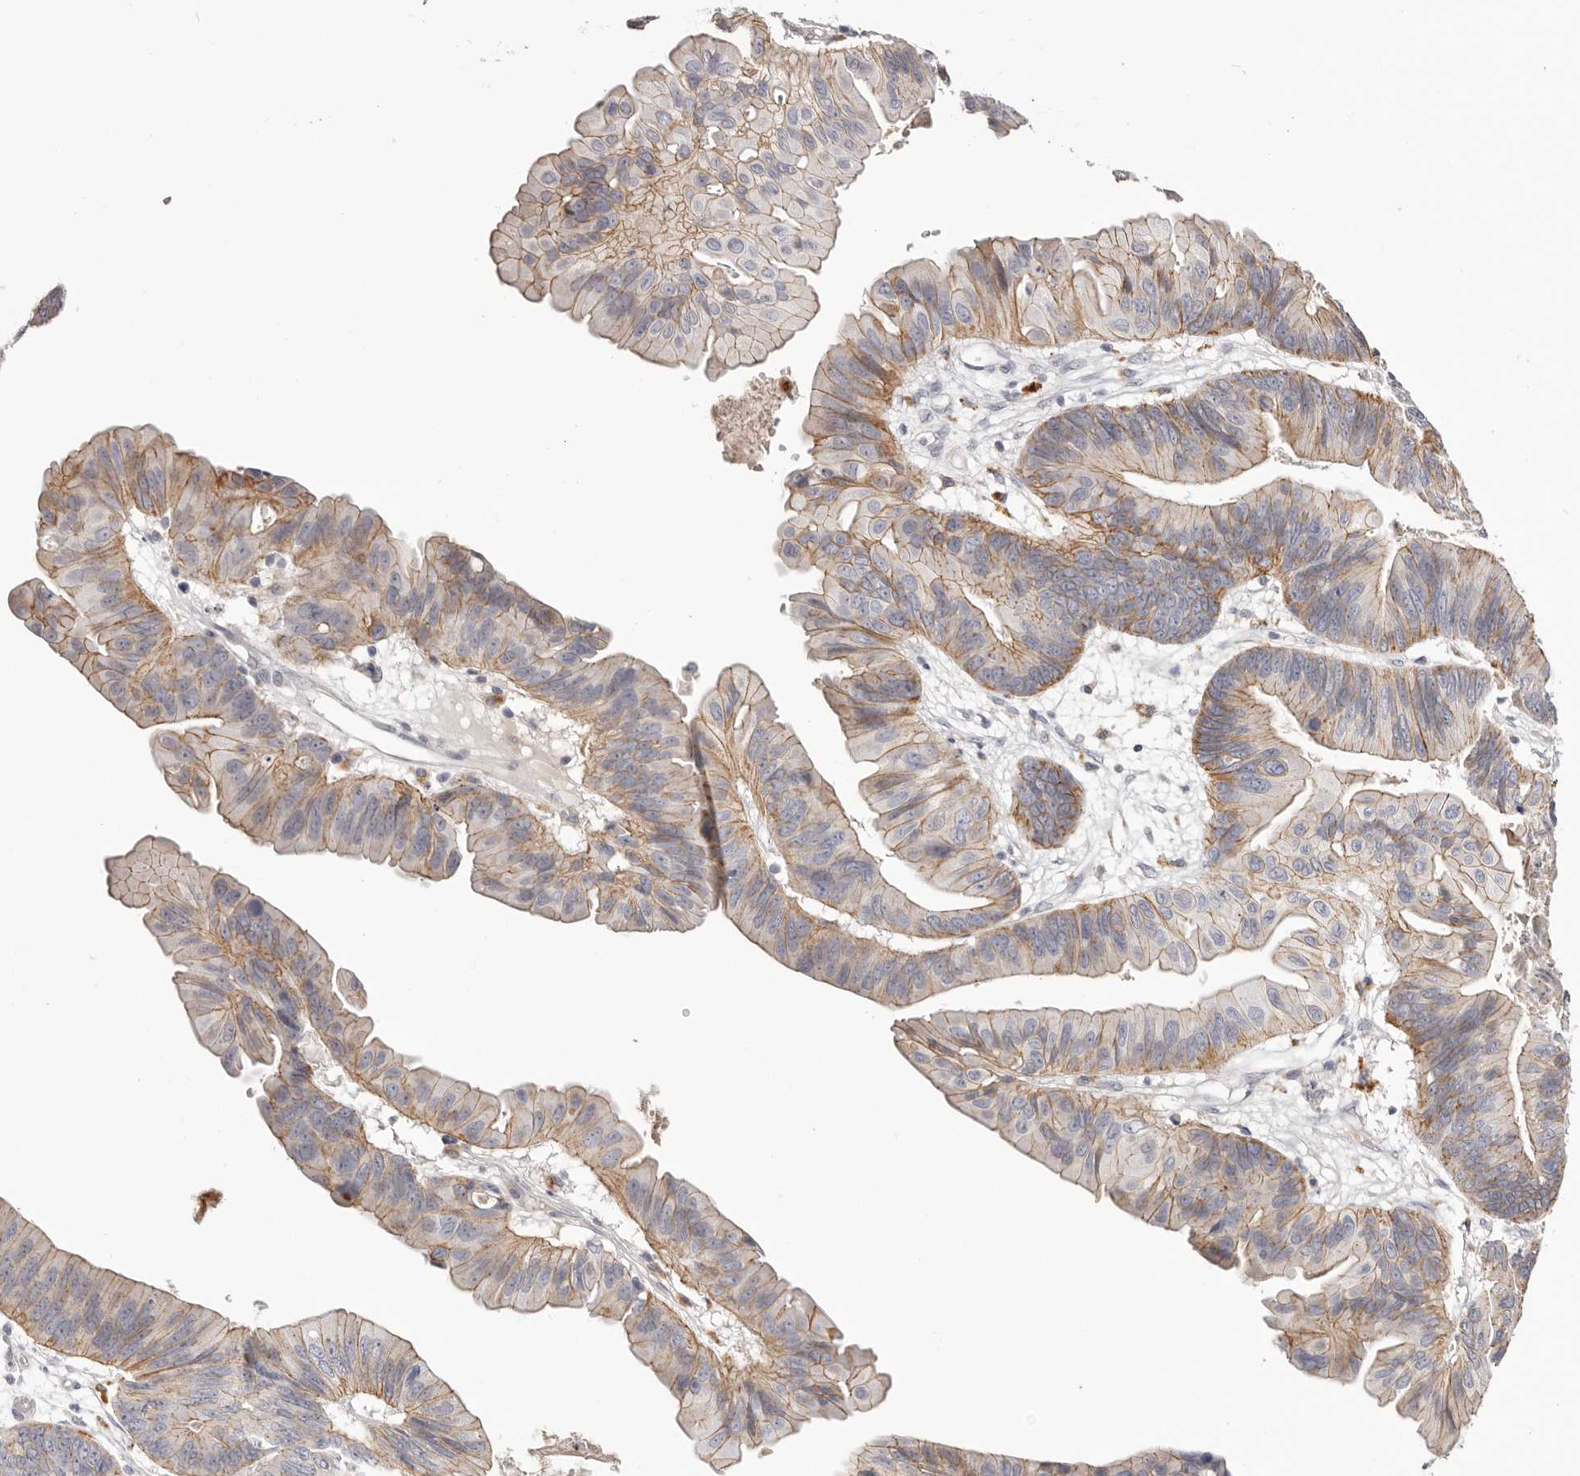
{"staining": {"intensity": "moderate", "quantity": ">75%", "location": "cytoplasmic/membranous"}, "tissue": "ovarian cancer", "cell_type": "Tumor cells", "image_type": "cancer", "snomed": [{"axis": "morphology", "description": "Cystadenocarcinoma, mucinous, NOS"}, {"axis": "topography", "description": "Ovary"}], "caption": "About >75% of tumor cells in mucinous cystadenocarcinoma (ovarian) exhibit moderate cytoplasmic/membranous protein positivity as visualized by brown immunohistochemical staining.", "gene": "PCDHB6", "patient": {"sex": "female", "age": 61}}